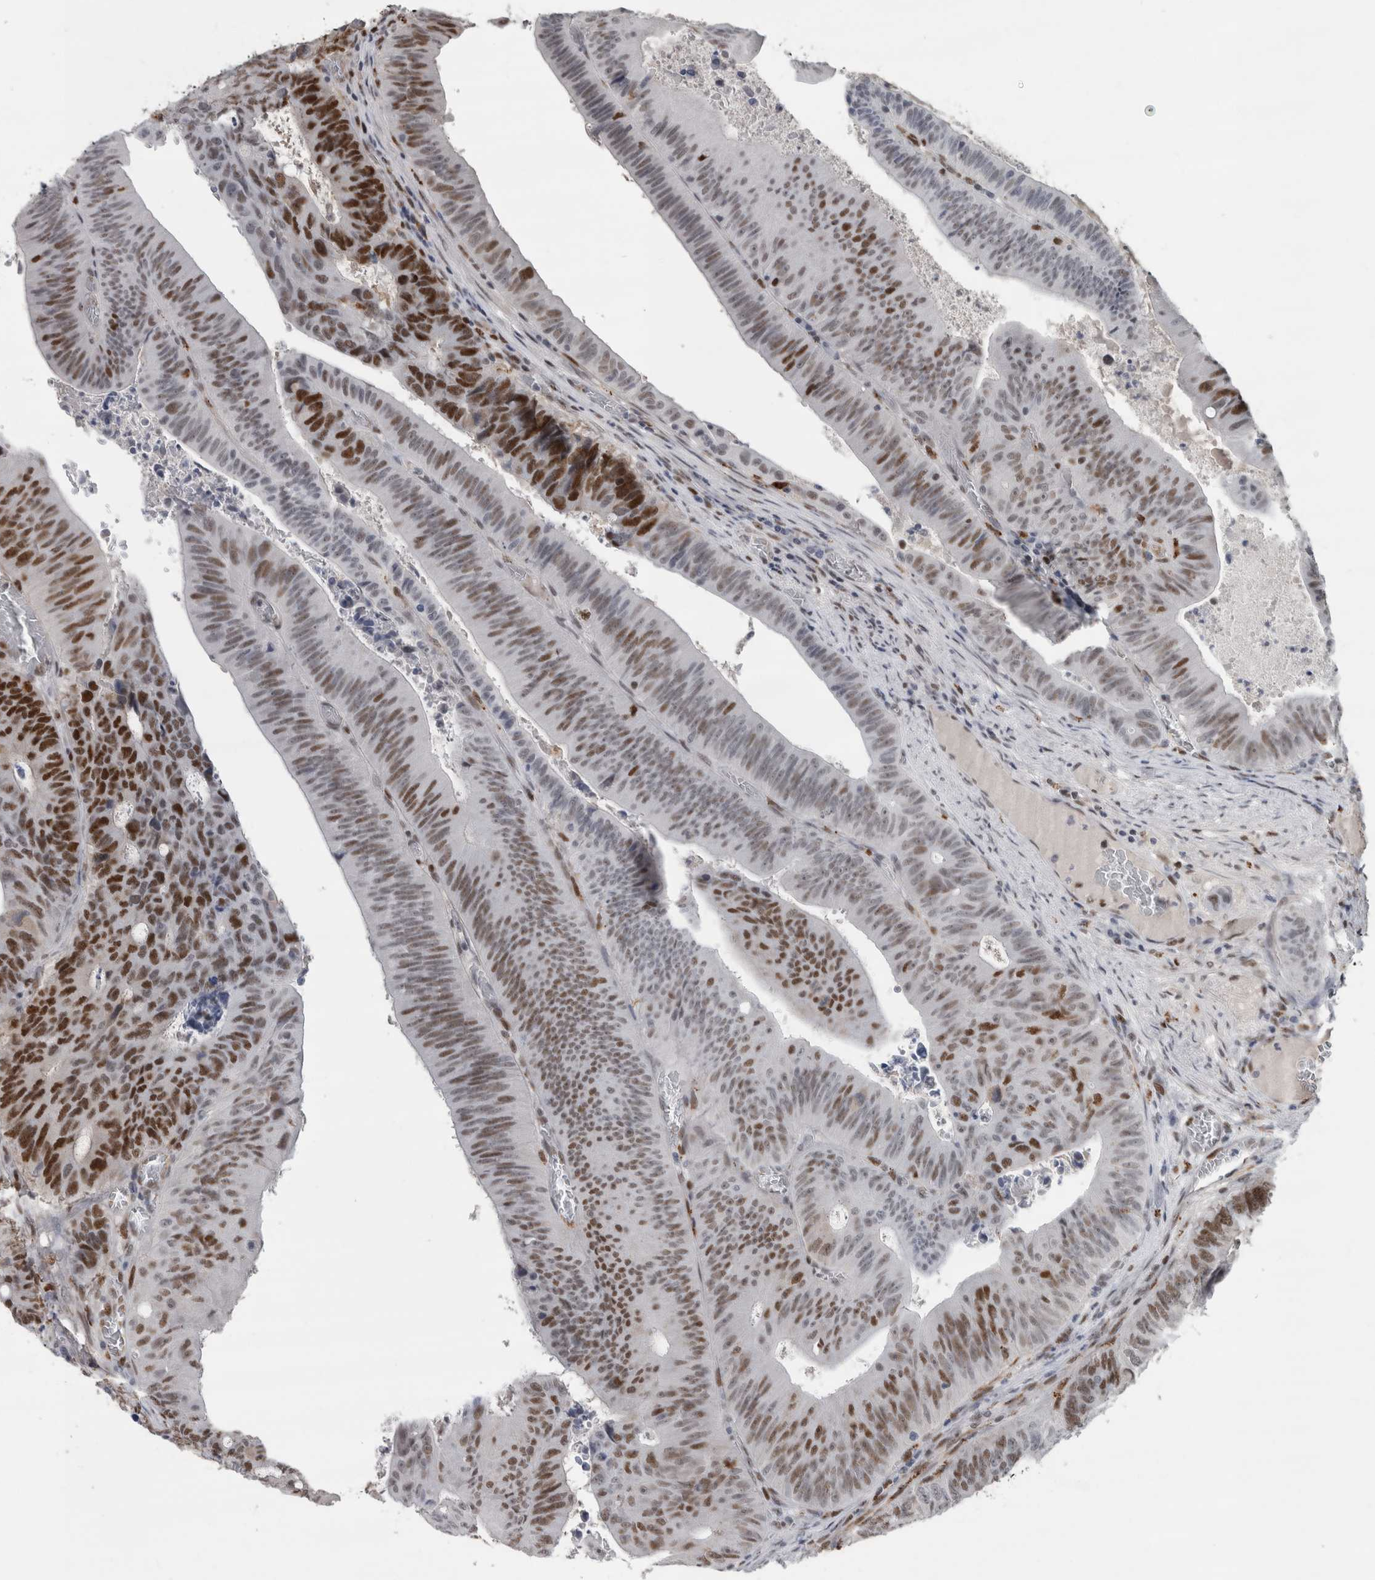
{"staining": {"intensity": "strong", "quantity": "25%-75%", "location": "nuclear"}, "tissue": "colorectal cancer", "cell_type": "Tumor cells", "image_type": "cancer", "snomed": [{"axis": "morphology", "description": "Adenocarcinoma, NOS"}, {"axis": "topography", "description": "Colon"}], "caption": "Immunohistochemistry (IHC) (DAB) staining of colorectal adenocarcinoma displays strong nuclear protein expression in approximately 25%-75% of tumor cells.", "gene": "POLD2", "patient": {"sex": "male", "age": 87}}